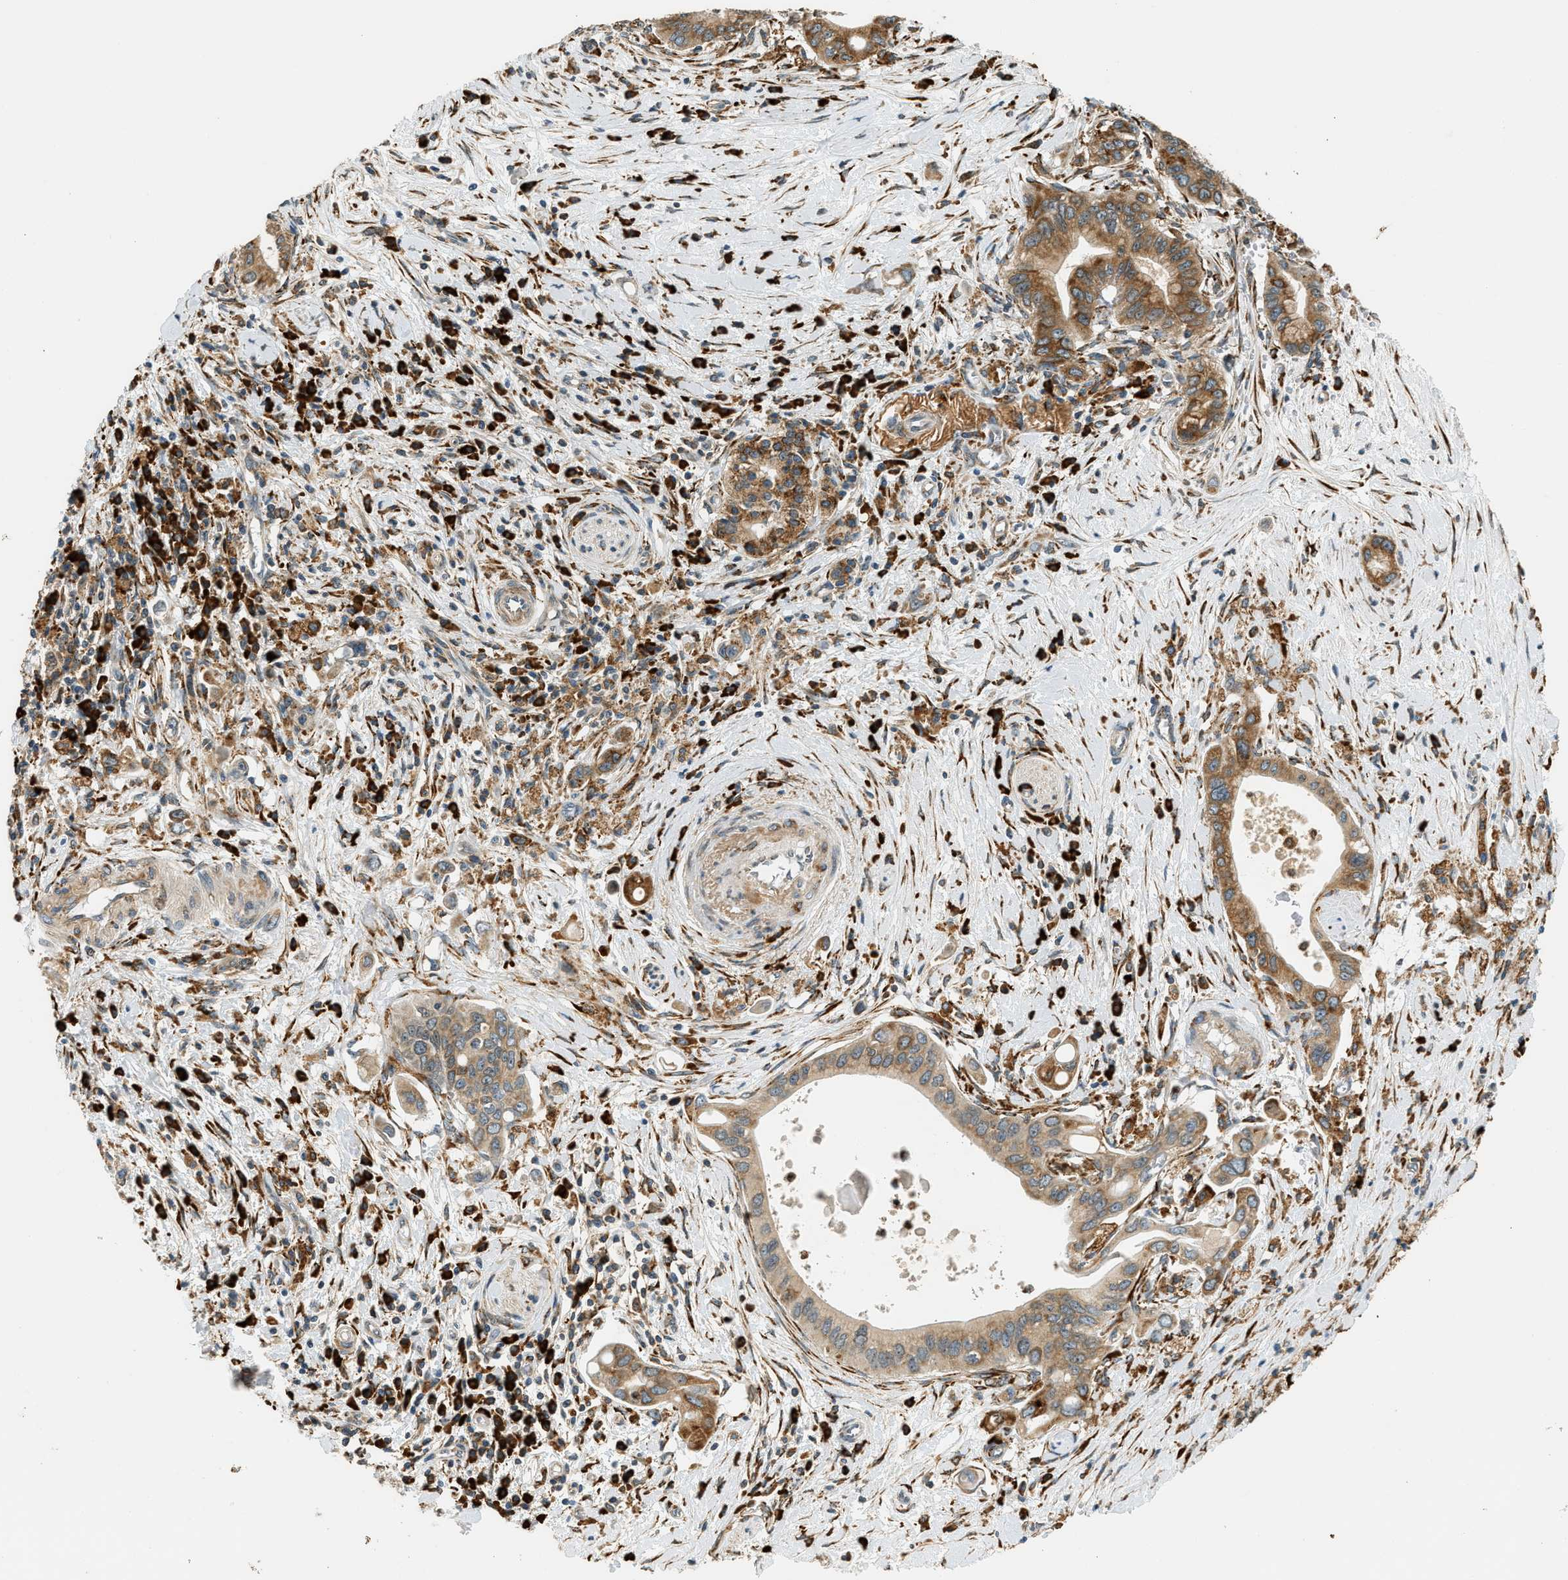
{"staining": {"intensity": "moderate", "quantity": ">75%", "location": "cytoplasmic/membranous"}, "tissue": "pancreatic cancer", "cell_type": "Tumor cells", "image_type": "cancer", "snomed": [{"axis": "morphology", "description": "Adenocarcinoma, NOS"}, {"axis": "topography", "description": "Pancreas"}], "caption": "High-magnification brightfield microscopy of pancreatic adenocarcinoma stained with DAB (brown) and counterstained with hematoxylin (blue). tumor cells exhibit moderate cytoplasmic/membranous positivity is appreciated in about>75% of cells.", "gene": "SEMA4D", "patient": {"sex": "female", "age": 73}}